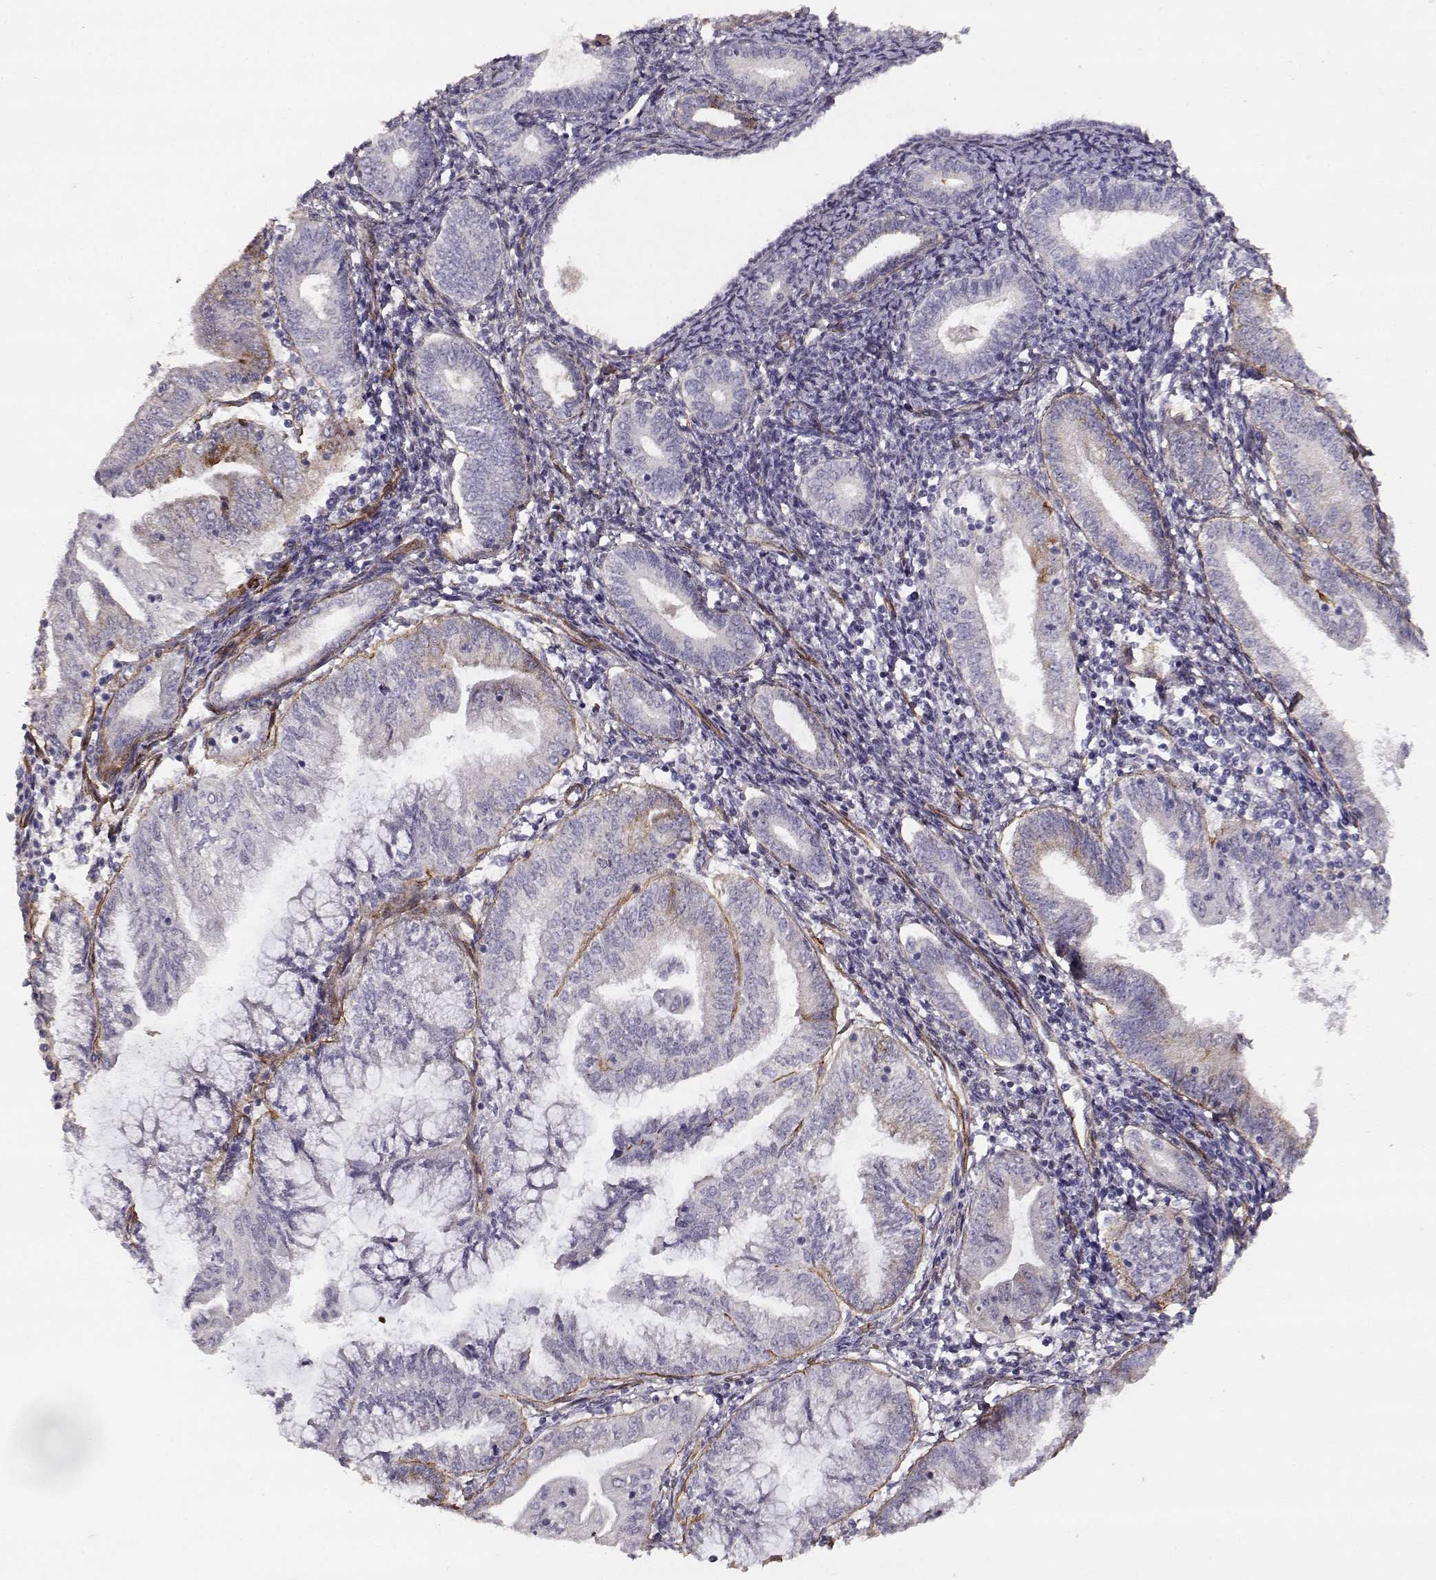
{"staining": {"intensity": "negative", "quantity": "none", "location": "none"}, "tissue": "endometrial cancer", "cell_type": "Tumor cells", "image_type": "cancer", "snomed": [{"axis": "morphology", "description": "Adenocarcinoma, NOS"}, {"axis": "topography", "description": "Endometrium"}], "caption": "A histopathology image of human endometrial cancer is negative for staining in tumor cells.", "gene": "LAMC1", "patient": {"sex": "female", "age": 55}}